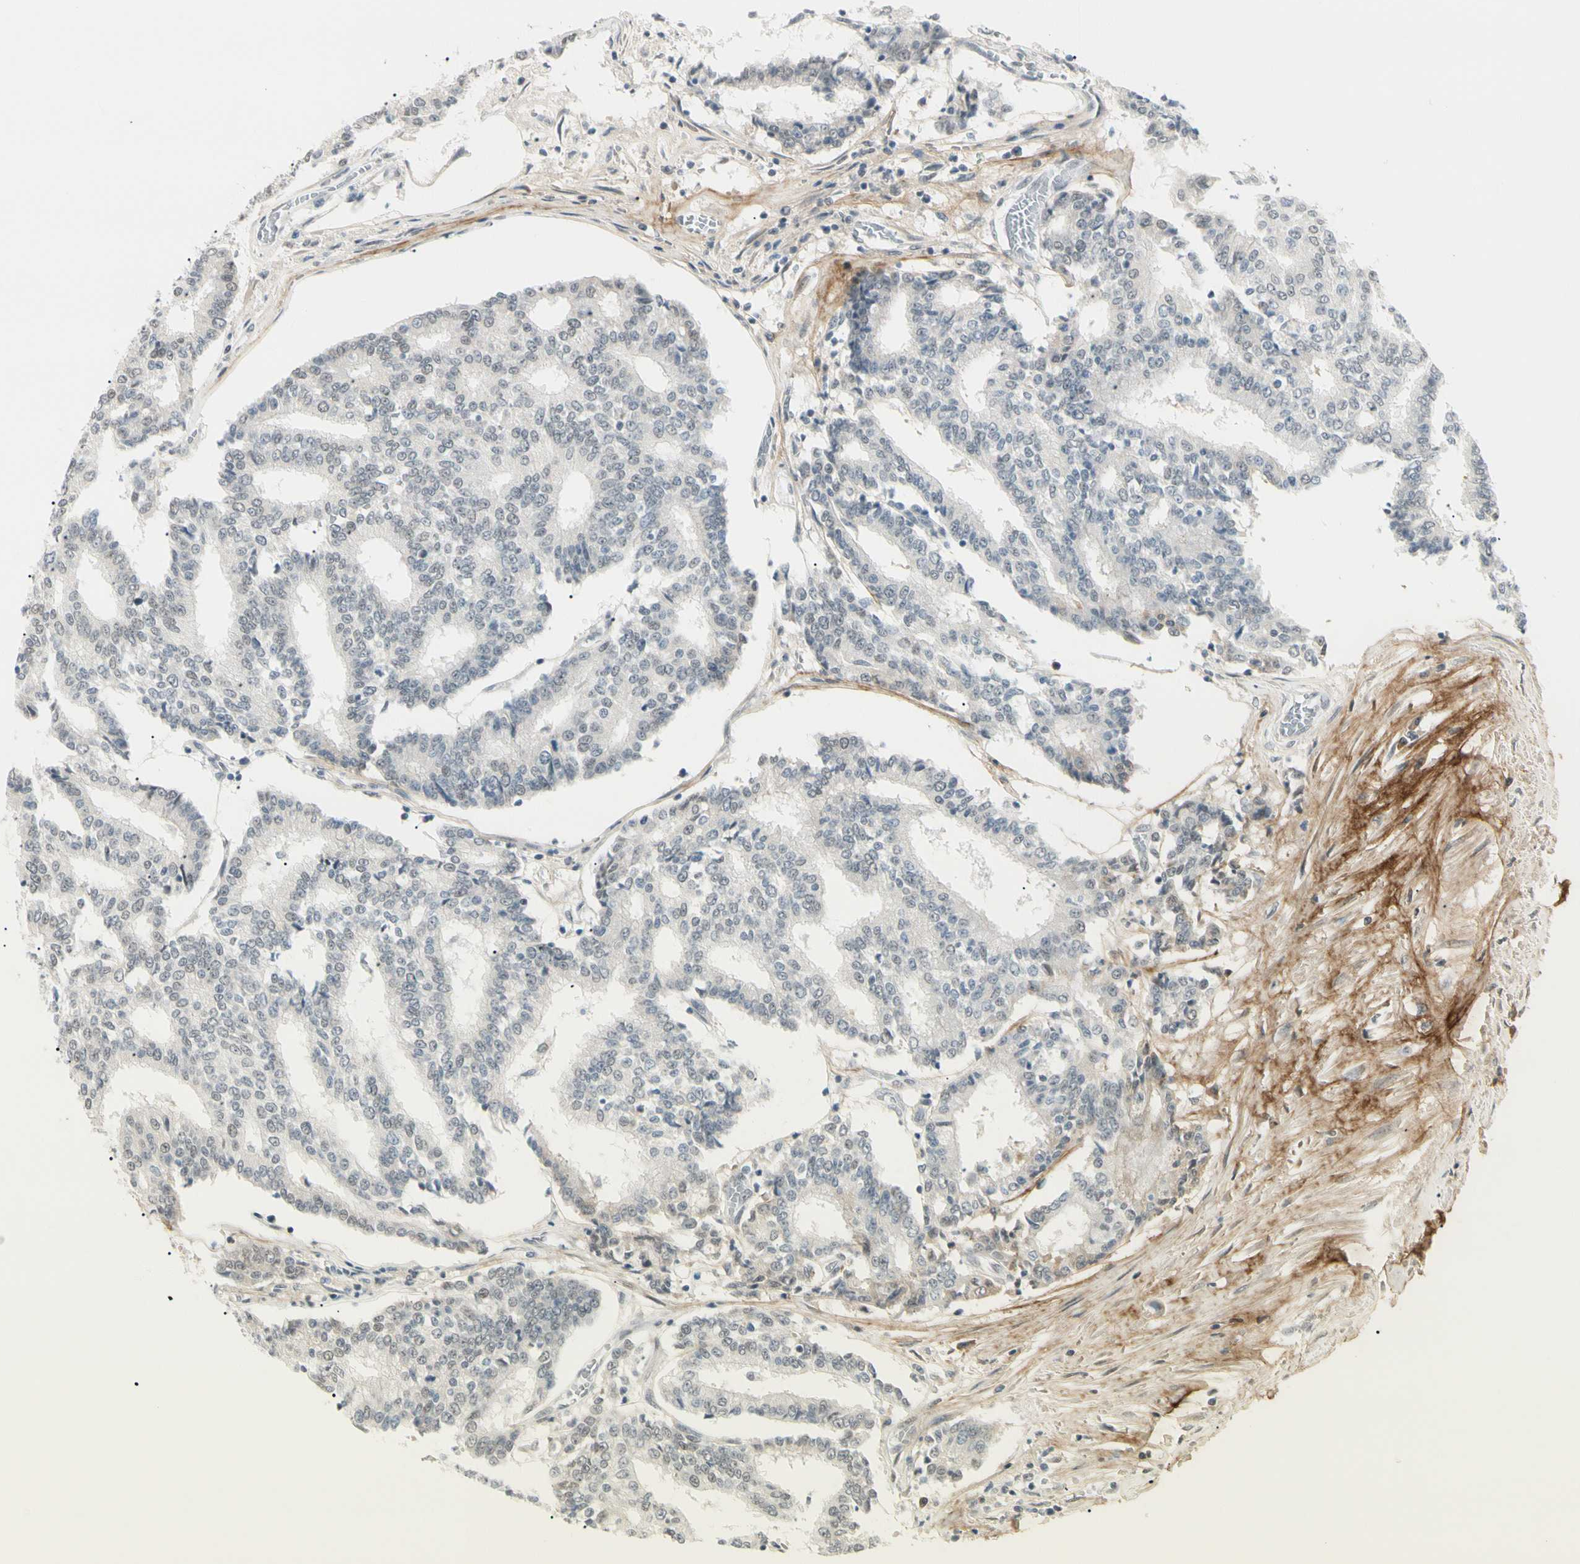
{"staining": {"intensity": "negative", "quantity": "none", "location": "none"}, "tissue": "prostate cancer", "cell_type": "Tumor cells", "image_type": "cancer", "snomed": [{"axis": "morphology", "description": "Adenocarcinoma, High grade"}, {"axis": "topography", "description": "Prostate"}], "caption": "Immunohistochemistry of prostate cancer (high-grade adenocarcinoma) shows no staining in tumor cells. Brightfield microscopy of immunohistochemistry stained with DAB (brown) and hematoxylin (blue), captured at high magnification.", "gene": "ASPN", "patient": {"sex": "male", "age": 55}}